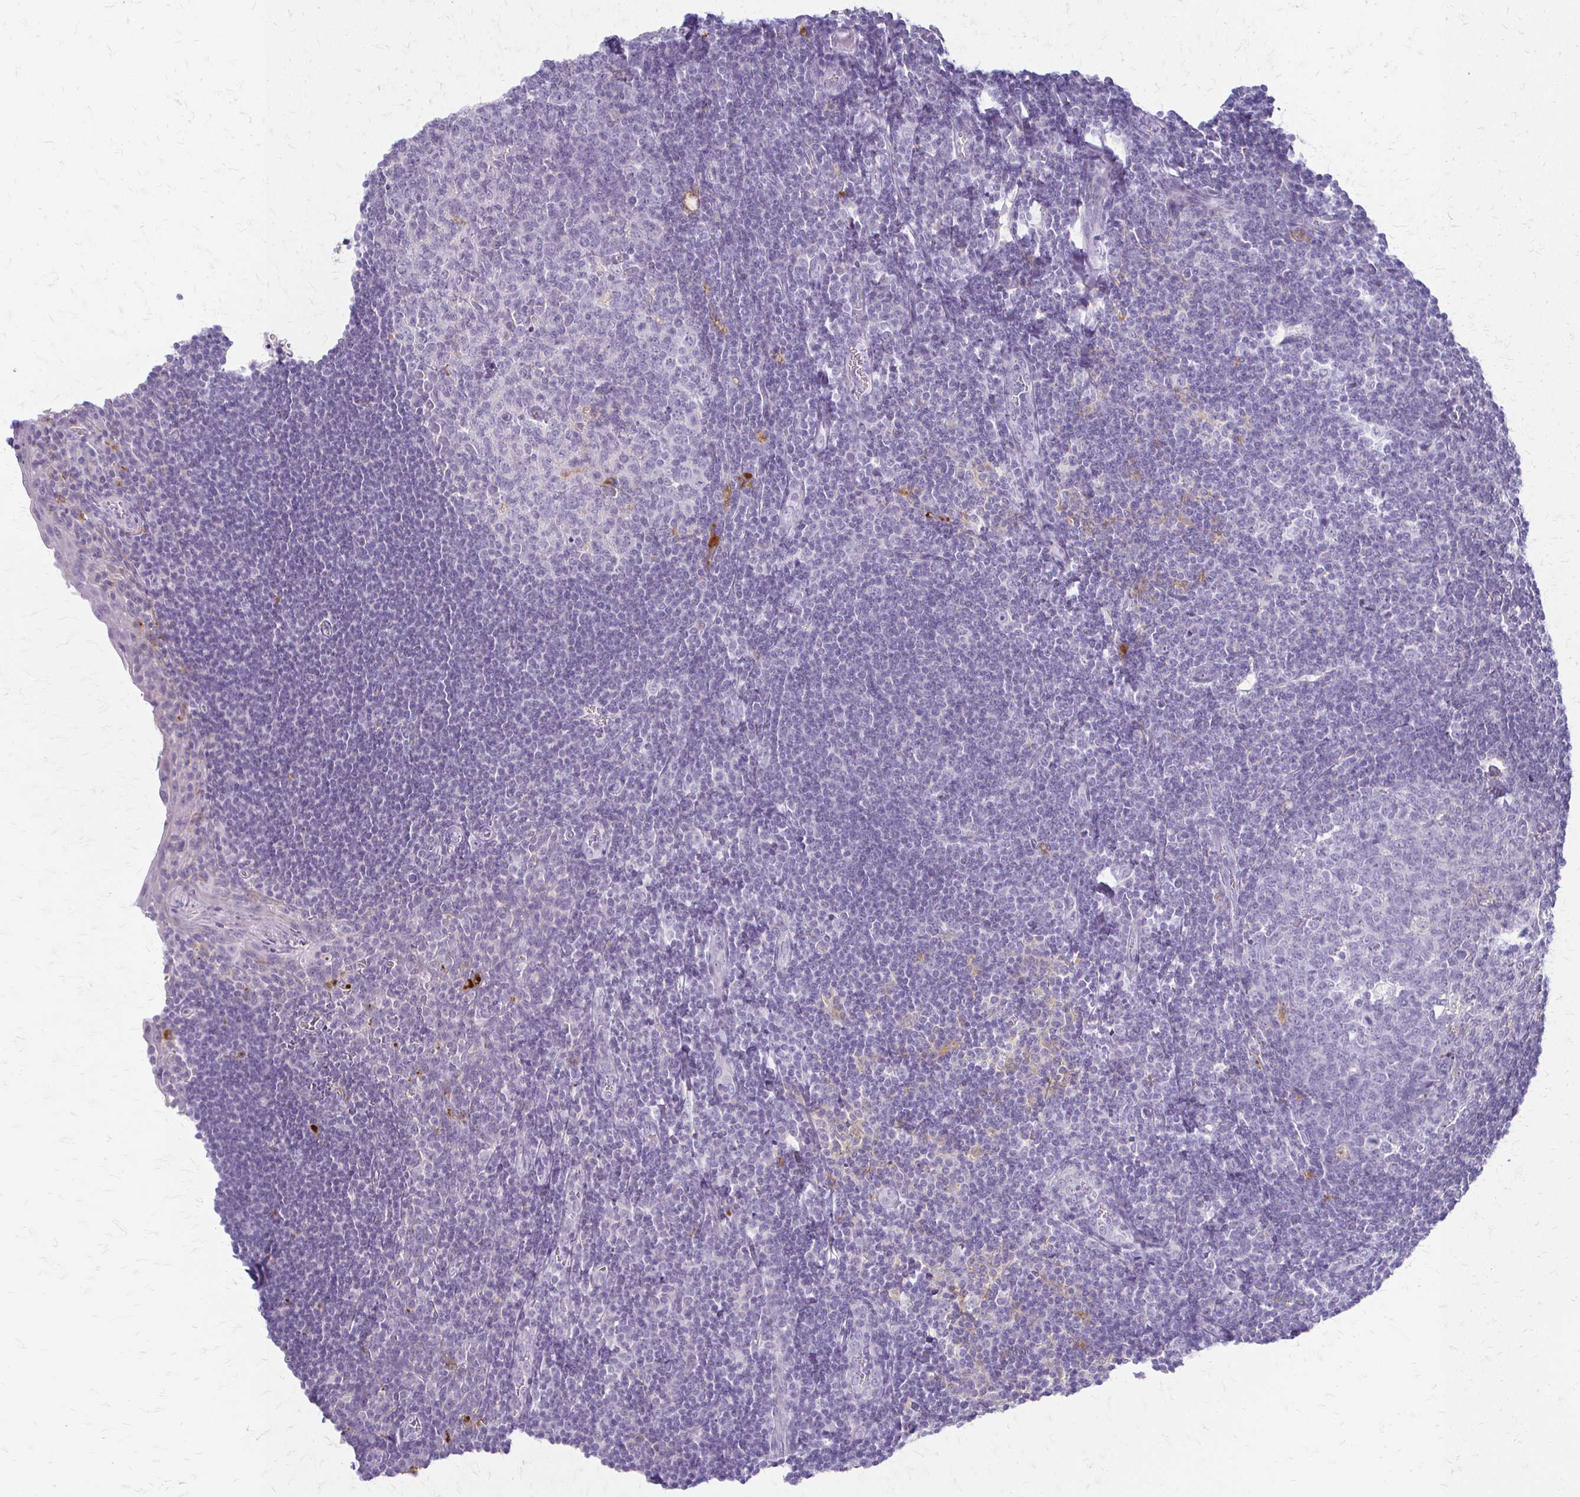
{"staining": {"intensity": "negative", "quantity": "none", "location": "none"}, "tissue": "tonsil", "cell_type": "Germinal center cells", "image_type": "normal", "snomed": [{"axis": "morphology", "description": "Normal tissue, NOS"}, {"axis": "topography", "description": "Tonsil"}], "caption": "High power microscopy photomicrograph of an IHC micrograph of normal tonsil, revealing no significant expression in germinal center cells.", "gene": "ACP5", "patient": {"sex": "male", "age": 27}}